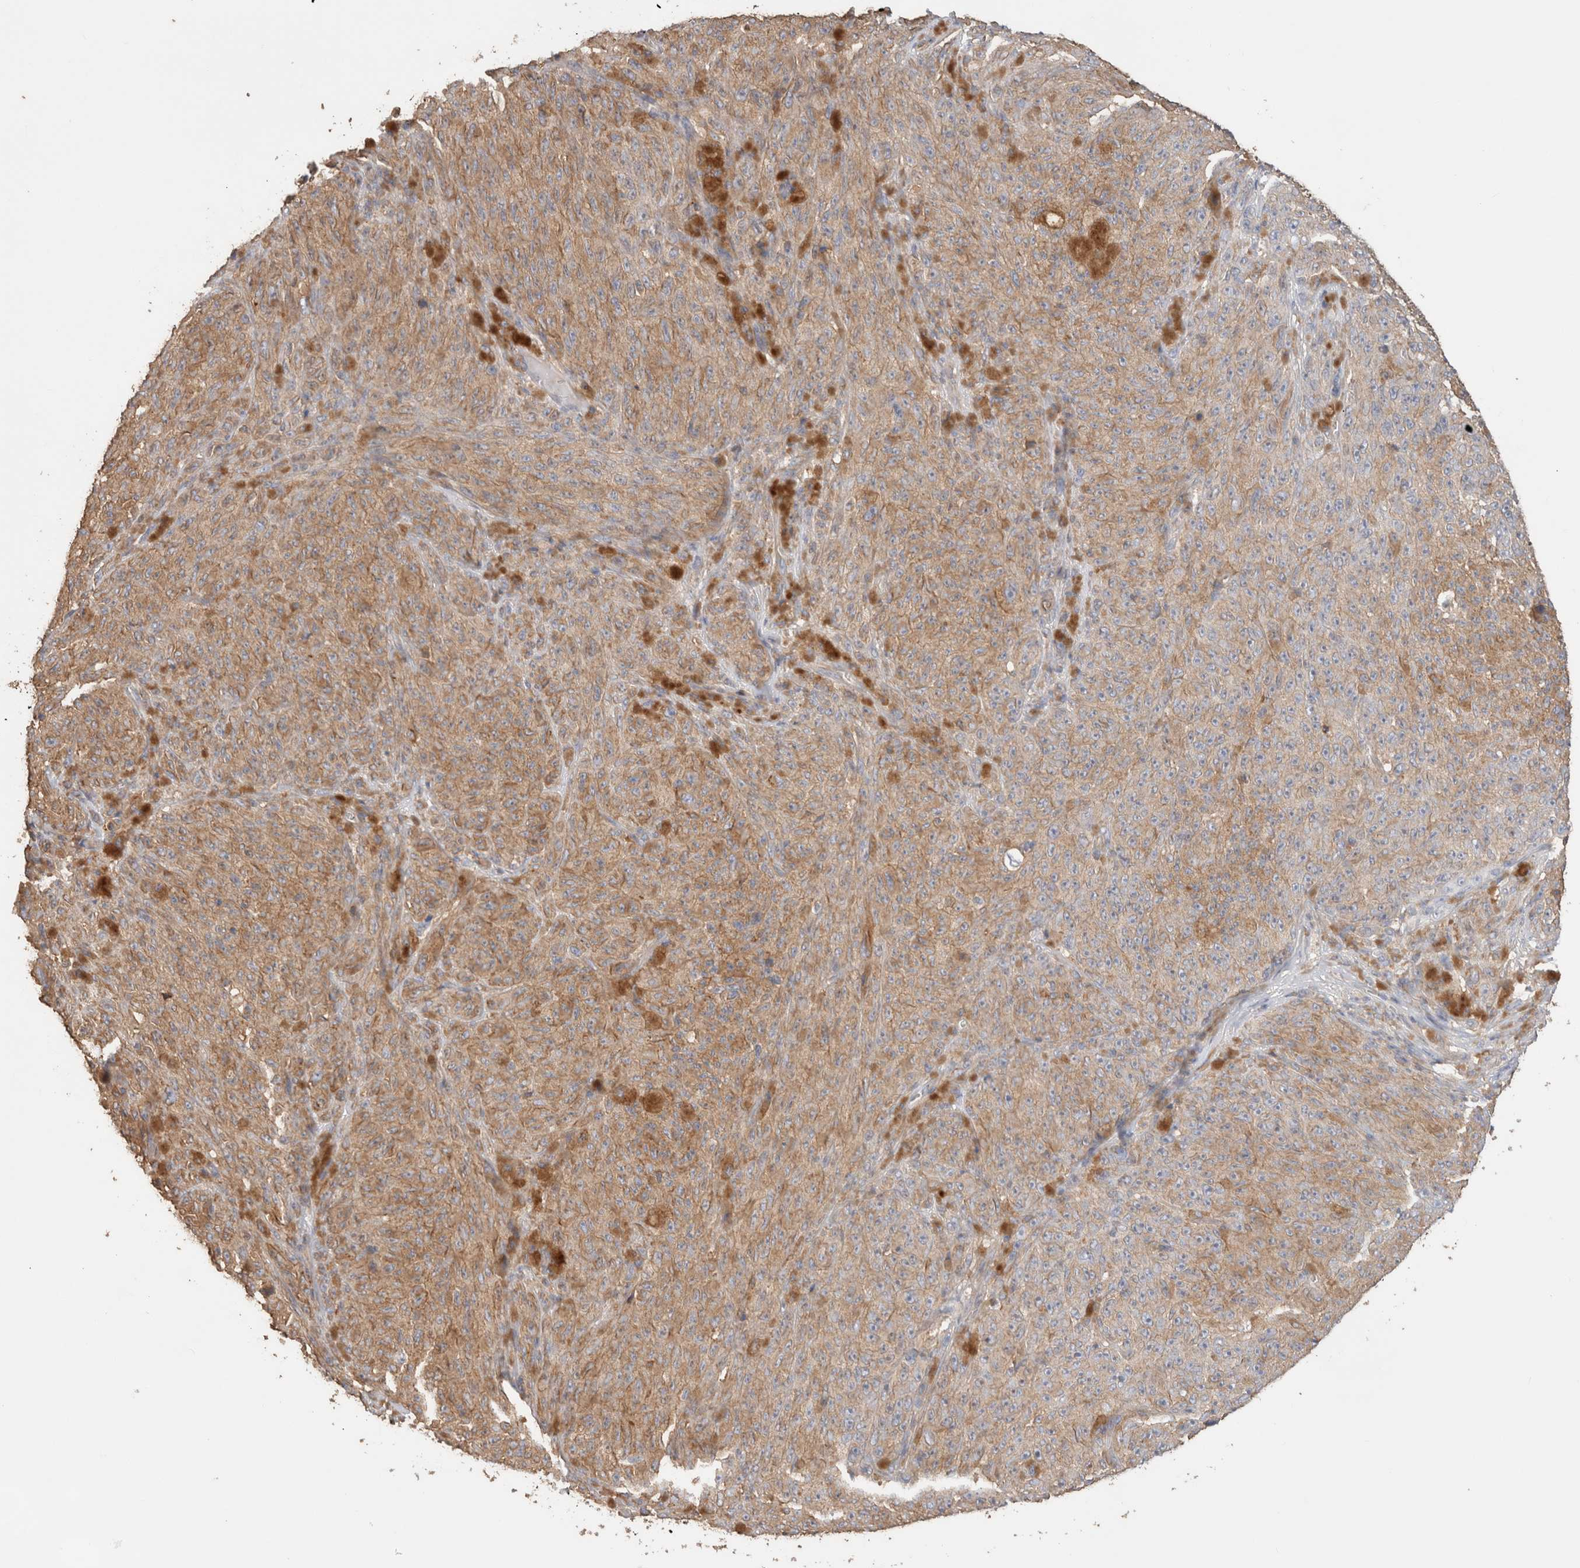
{"staining": {"intensity": "moderate", "quantity": ">75%", "location": "cytoplasmic/membranous"}, "tissue": "melanoma", "cell_type": "Tumor cells", "image_type": "cancer", "snomed": [{"axis": "morphology", "description": "Malignant melanoma, NOS"}, {"axis": "topography", "description": "Skin"}], "caption": "This micrograph demonstrates malignant melanoma stained with immunohistochemistry (IHC) to label a protein in brown. The cytoplasmic/membranous of tumor cells show moderate positivity for the protein. Nuclei are counter-stained blue.", "gene": "CFAP418", "patient": {"sex": "female", "age": 82}}